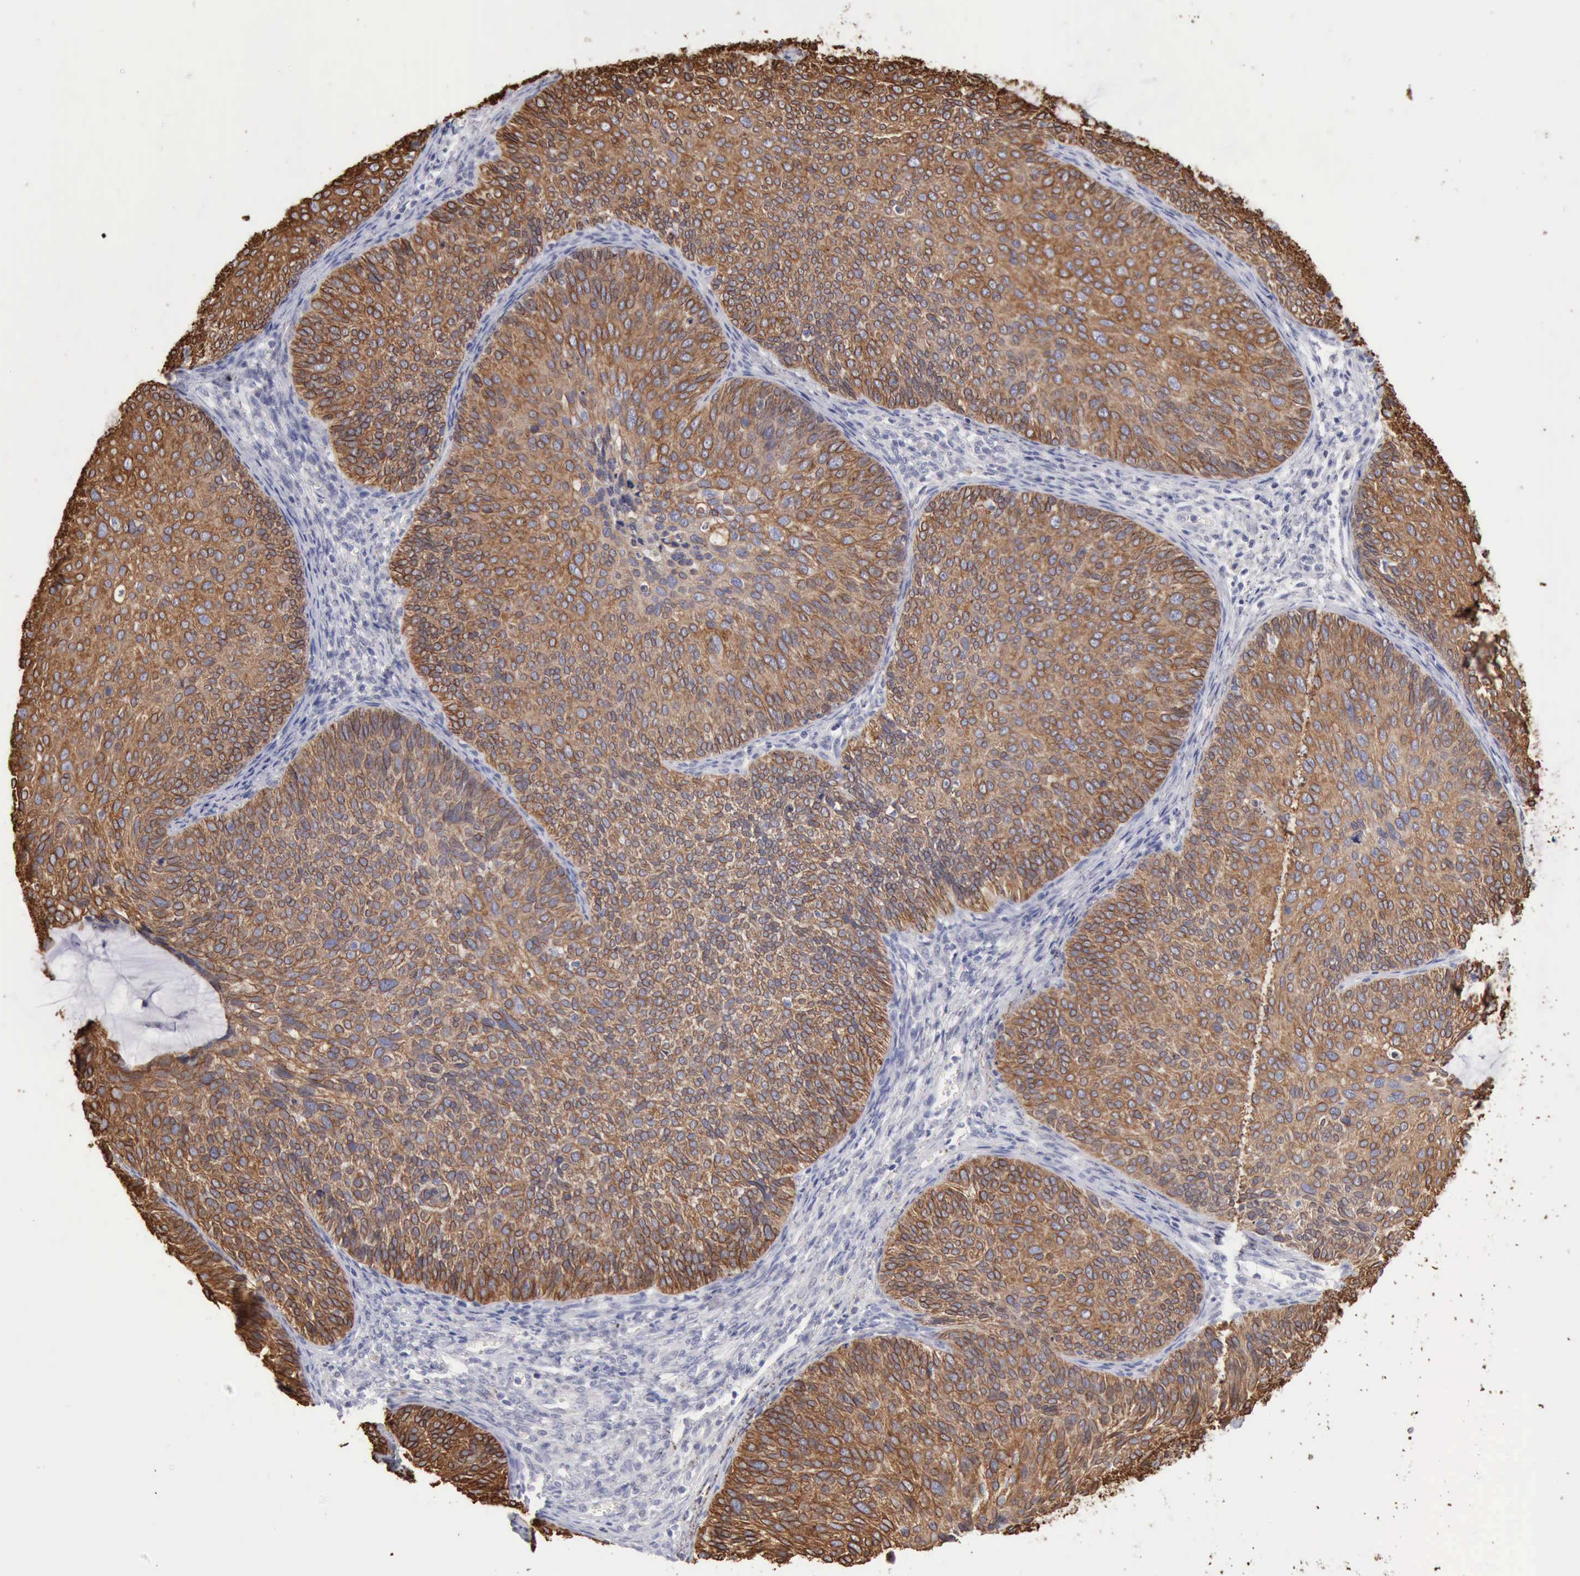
{"staining": {"intensity": "moderate", "quantity": ">75%", "location": "cytoplasmic/membranous"}, "tissue": "cervical cancer", "cell_type": "Tumor cells", "image_type": "cancer", "snomed": [{"axis": "morphology", "description": "Squamous cell carcinoma, NOS"}, {"axis": "topography", "description": "Cervix"}], "caption": "Immunohistochemistry (DAB (3,3'-diaminobenzidine)) staining of human squamous cell carcinoma (cervical) reveals moderate cytoplasmic/membranous protein staining in approximately >75% of tumor cells. (DAB = brown stain, brightfield microscopy at high magnification).", "gene": "KRT5", "patient": {"sex": "female", "age": 36}}